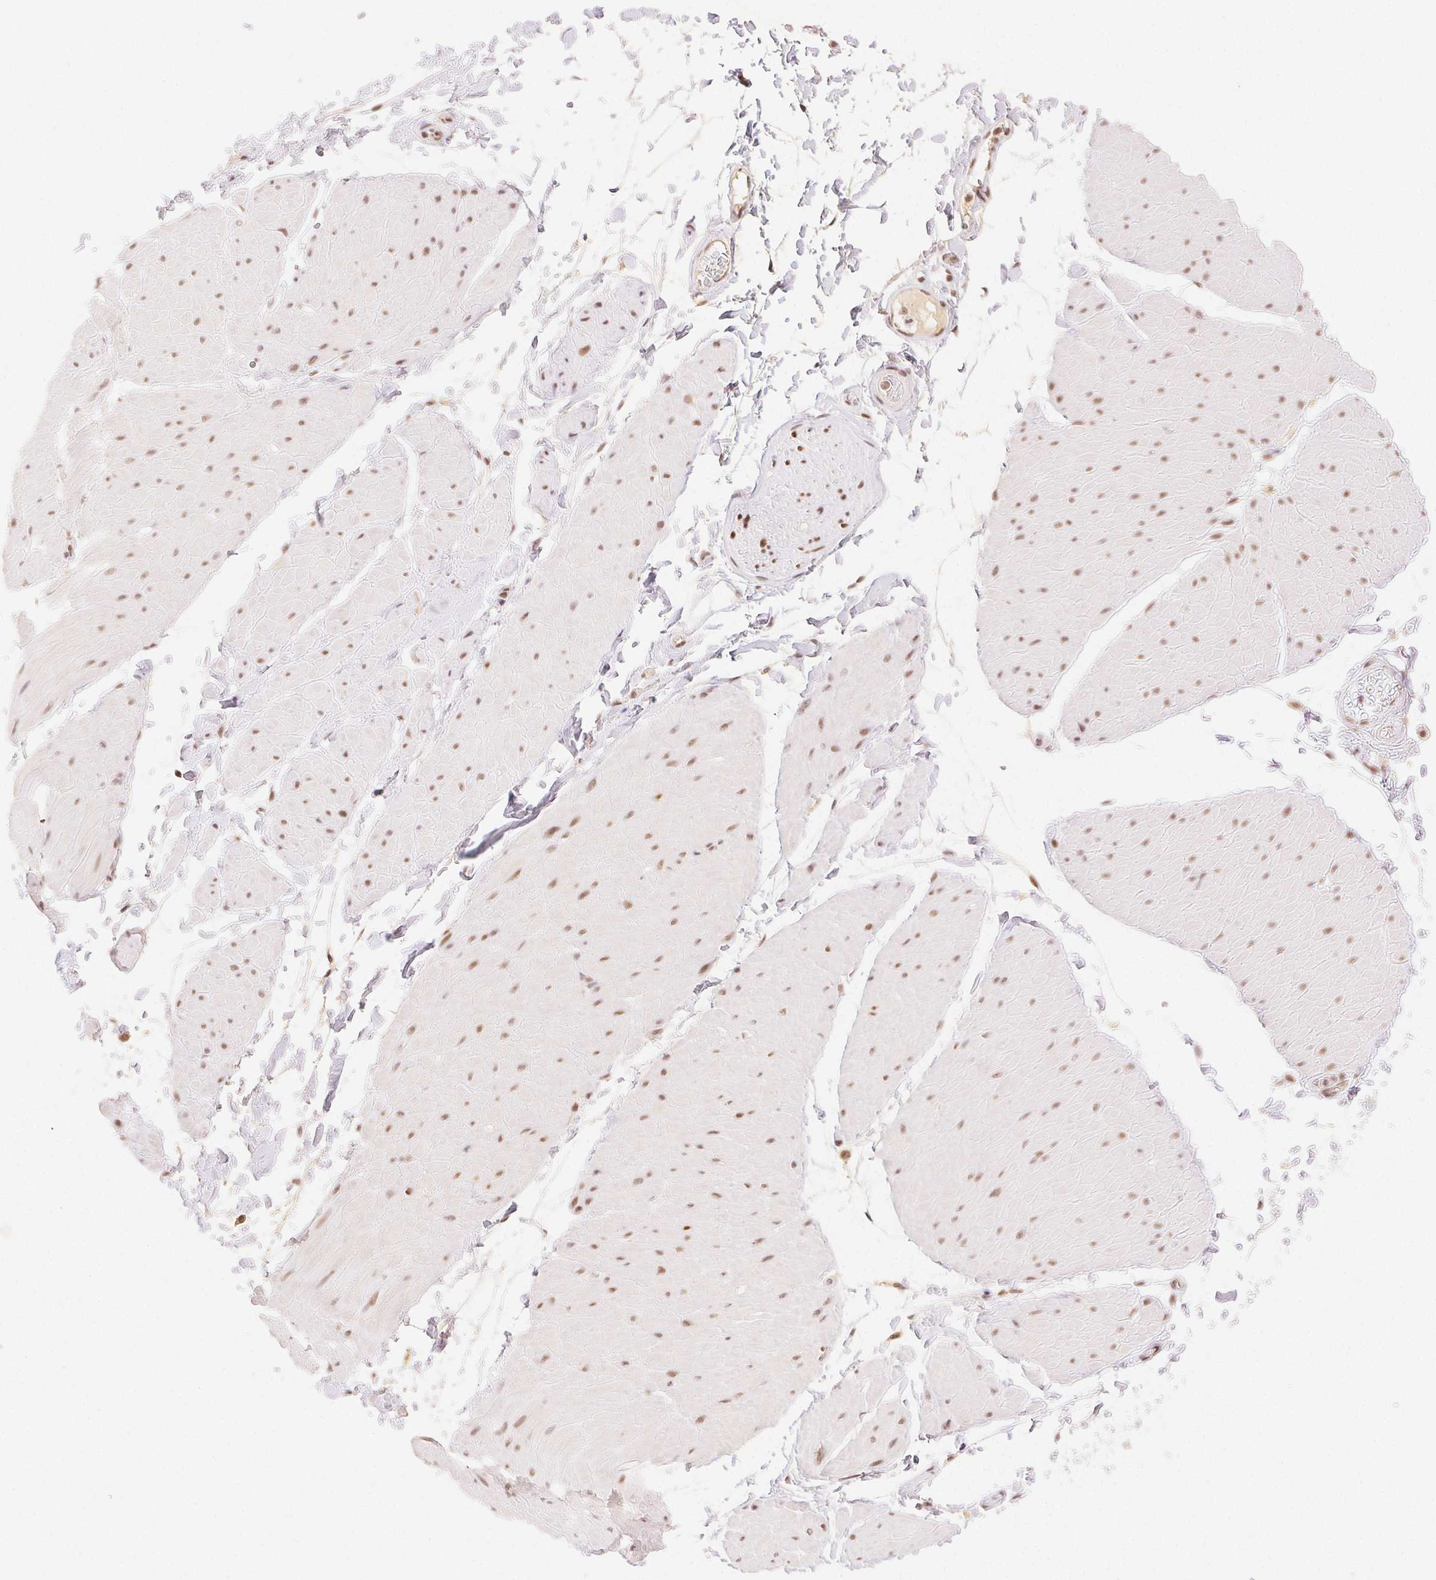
{"staining": {"intensity": "moderate", "quantity": "<25%", "location": "nuclear"}, "tissue": "adipose tissue", "cell_type": "Adipocytes", "image_type": "normal", "snomed": [{"axis": "morphology", "description": "Normal tissue, NOS"}, {"axis": "topography", "description": "Smooth muscle"}, {"axis": "topography", "description": "Peripheral nerve tissue"}], "caption": "Benign adipose tissue was stained to show a protein in brown. There is low levels of moderate nuclear positivity in approximately <25% of adipocytes. The staining was performed using DAB to visualize the protein expression in brown, while the nuclei were stained in blue with hematoxylin (Magnification: 20x).", "gene": "H2AZ1", "patient": {"sex": "male", "age": 58}}